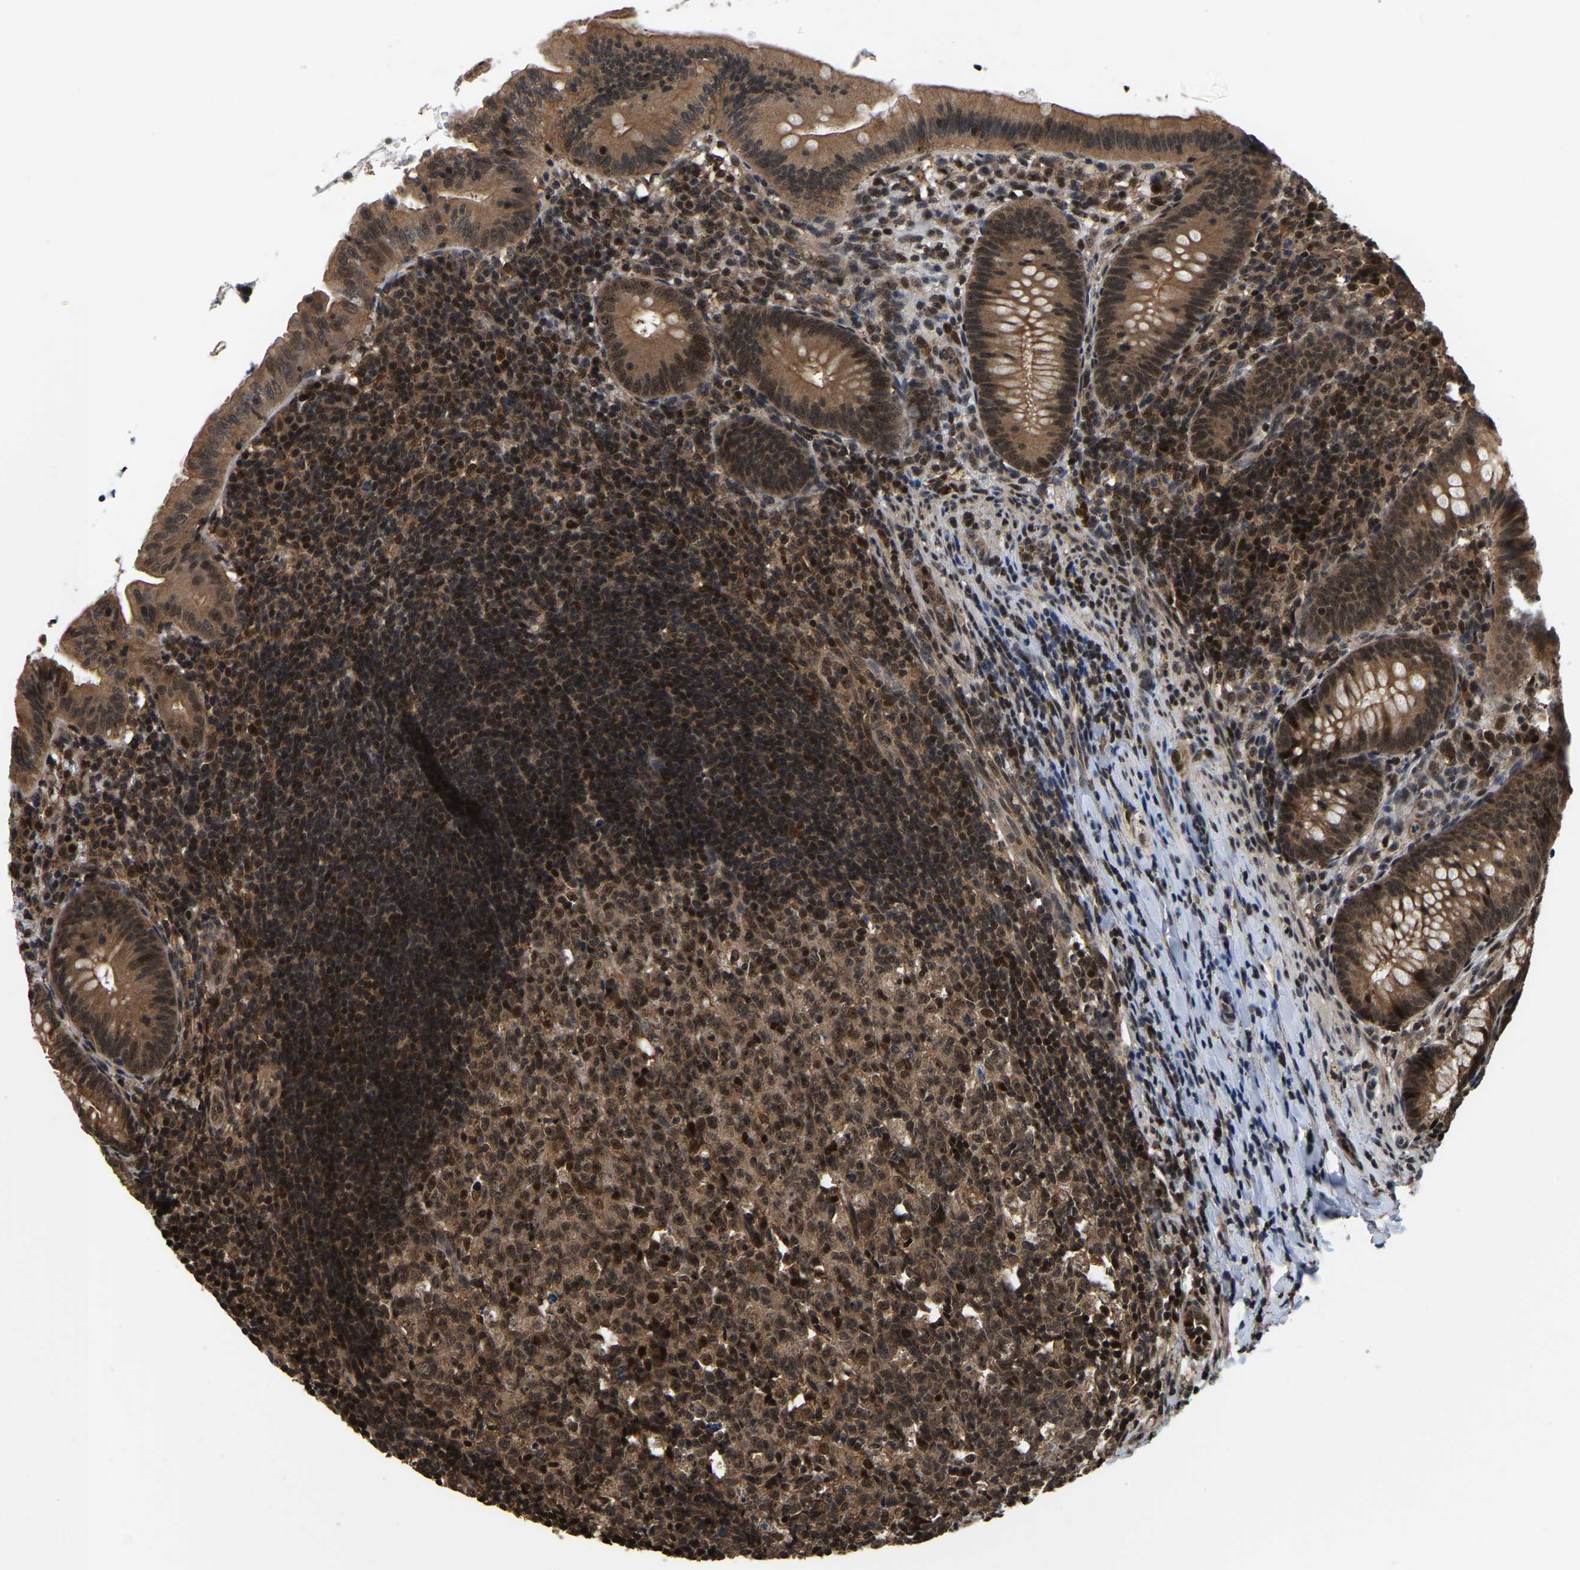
{"staining": {"intensity": "strong", "quantity": ">75%", "location": "cytoplasmic/membranous,nuclear"}, "tissue": "appendix", "cell_type": "Glandular cells", "image_type": "normal", "snomed": [{"axis": "morphology", "description": "Normal tissue, NOS"}, {"axis": "topography", "description": "Appendix"}], "caption": "Protein expression analysis of unremarkable appendix exhibits strong cytoplasmic/membranous,nuclear positivity in approximately >75% of glandular cells.", "gene": "CIAO1", "patient": {"sex": "male", "age": 1}}